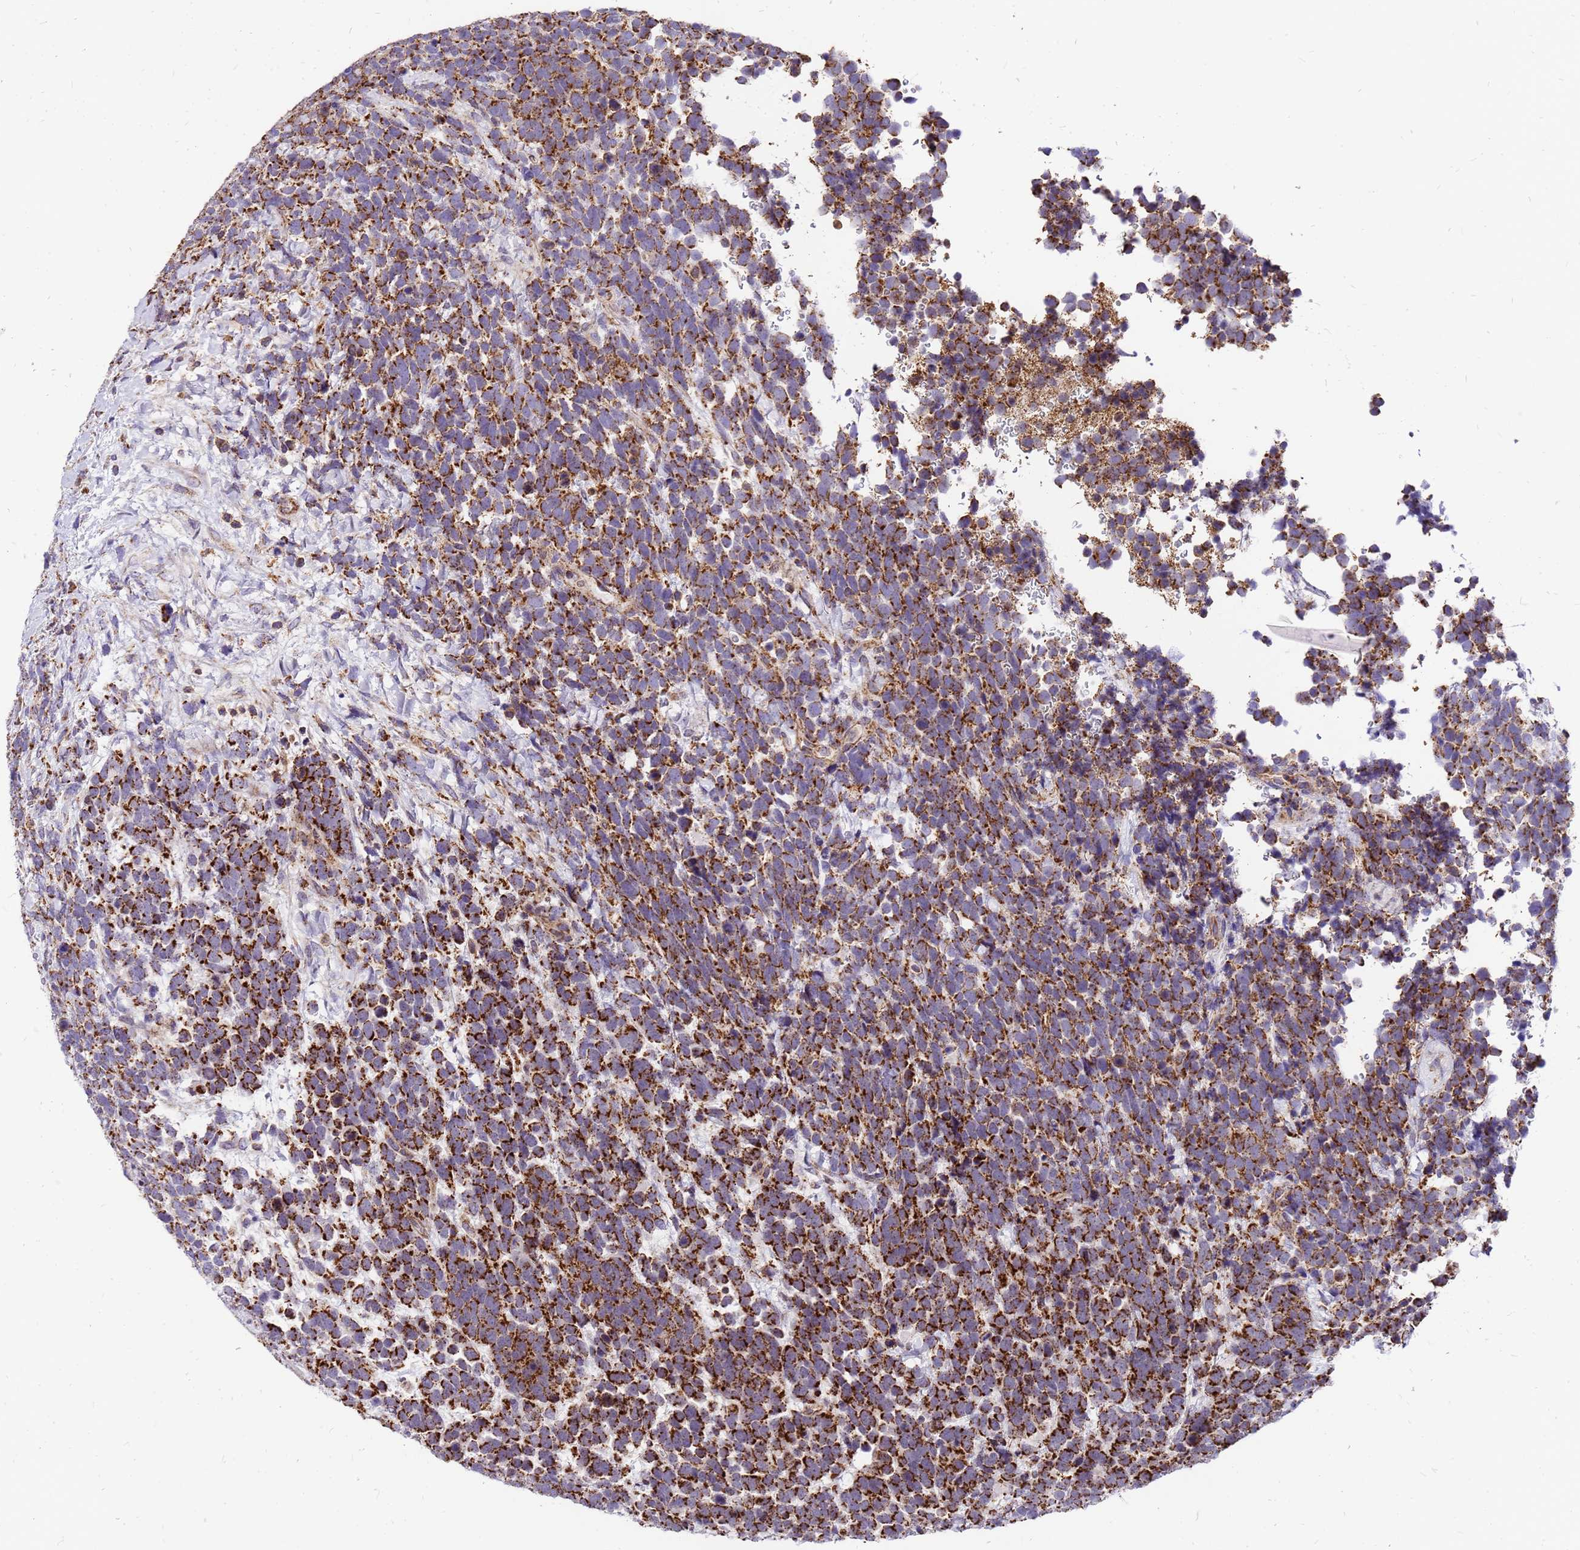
{"staining": {"intensity": "strong", "quantity": ">75%", "location": "cytoplasmic/membranous"}, "tissue": "urothelial cancer", "cell_type": "Tumor cells", "image_type": "cancer", "snomed": [{"axis": "morphology", "description": "Urothelial carcinoma, High grade"}, {"axis": "topography", "description": "Urinary bladder"}], "caption": "A micrograph of urothelial cancer stained for a protein exhibits strong cytoplasmic/membranous brown staining in tumor cells.", "gene": "MRPS26", "patient": {"sex": "female", "age": 82}}